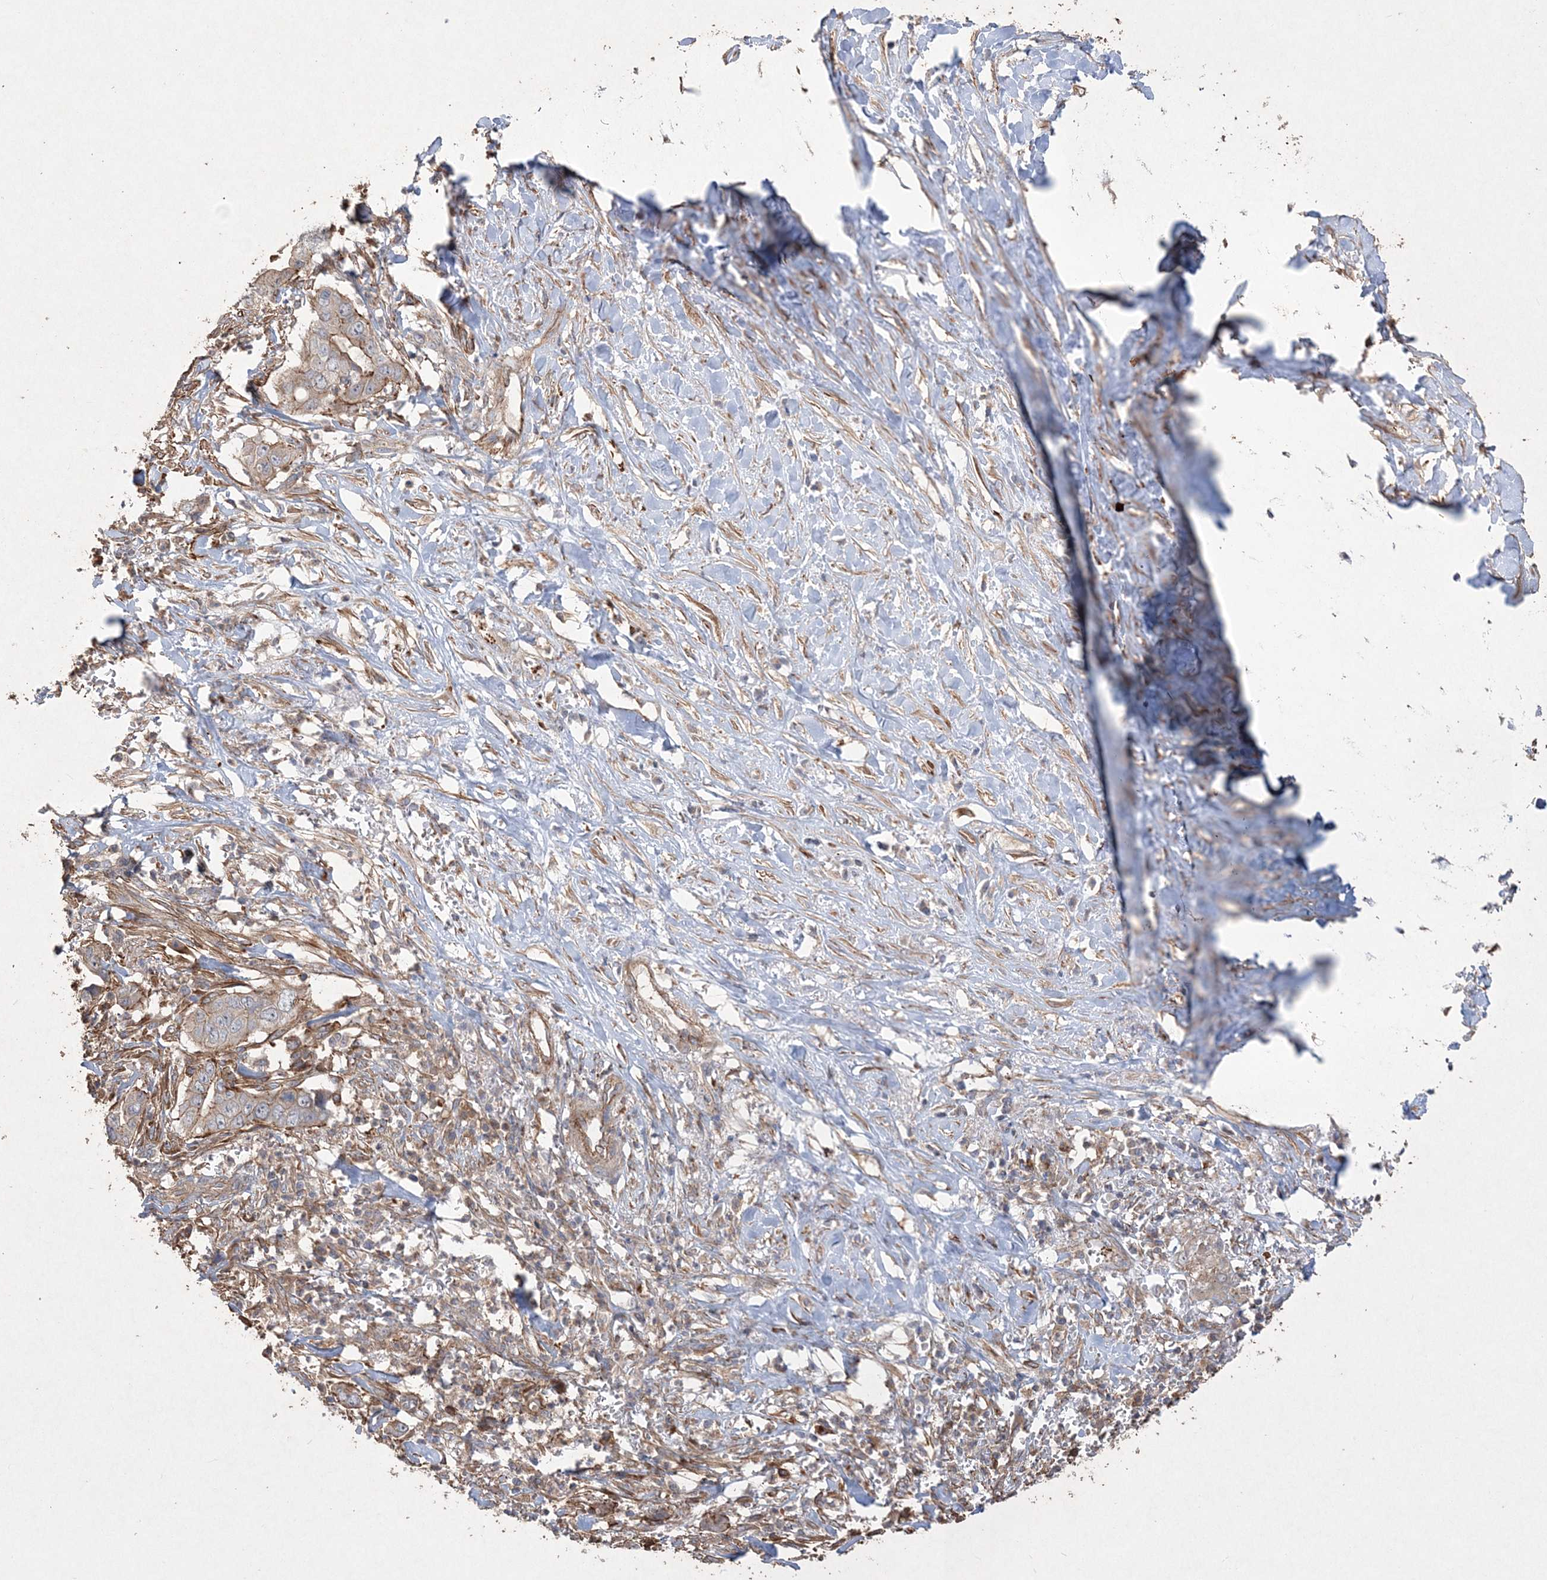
{"staining": {"intensity": "weak", "quantity": ">75%", "location": "cytoplasmic/membranous"}, "tissue": "liver cancer", "cell_type": "Tumor cells", "image_type": "cancer", "snomed": [{"axis": "morphology", "description": "Cholangiocarcinoma"}, {"axis": "topography", "description": "Liver"}], "caption": "DAB (3,3'-diaminobenzidine) immunohistochemical staining of liver cancer shows weak cytoplasmic/membranous protein staining in approximately >75% of tumor cells.", "gene": "TTC7A", "patient": {"sex": "female", "age": 79}}